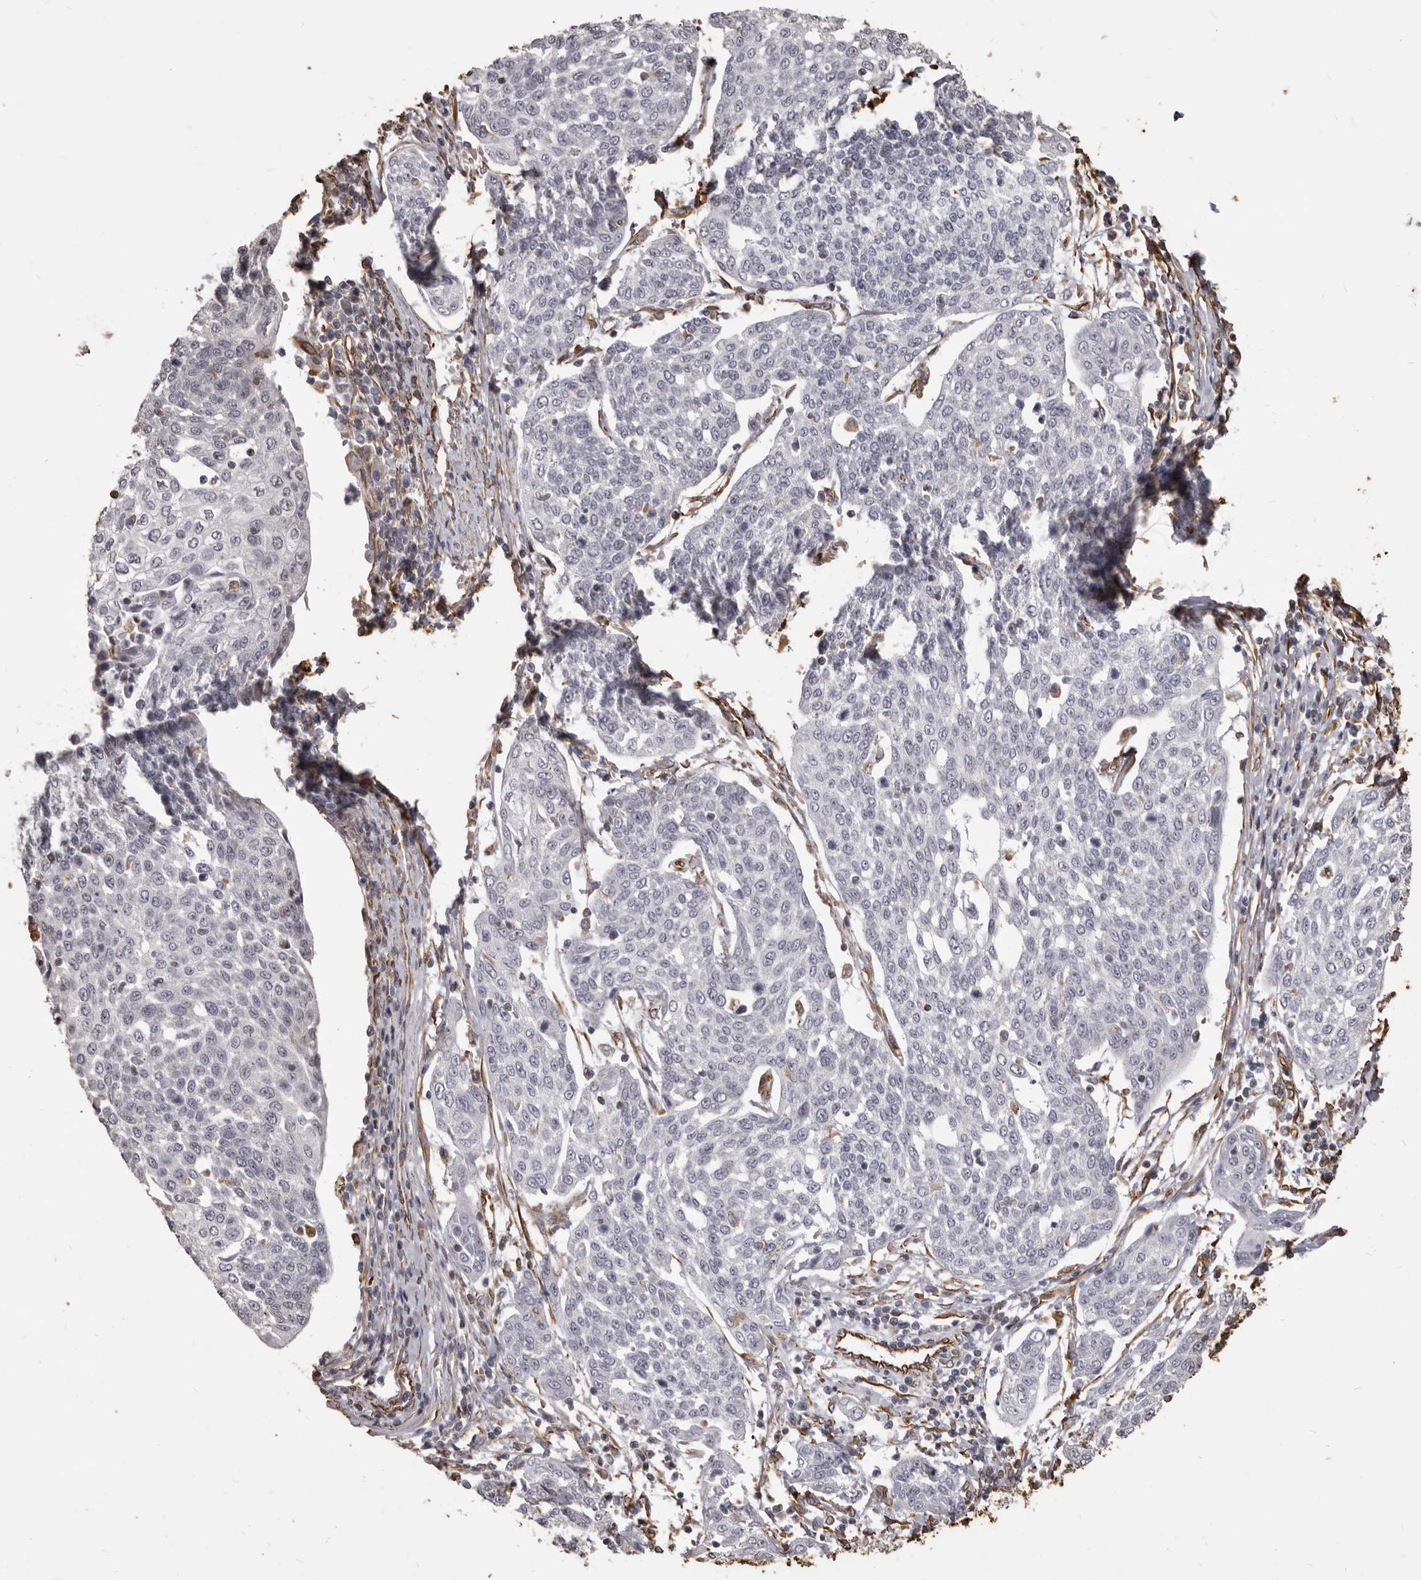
{"staining": {"intensity": "negative", "quantity": "none", "location": "none"}, "tissue": "cervical cancer", "cell_type": "Tumor cells", "image_type": "cancer", "snomed": [{"axis": "morphology", "description": "Squamous cell carcinoma, NOS"}, {"axis": "topography", "description": "Cervix"}], "caption": "An immunohistochemistry (IHC) micrograph of squamous cell carcinoma (cervical) is shown. There is no staining in tumor cells of squamous cell carcinoma (cervical).", "gene": "MTURN", "patient": {"sex": "female", "age": 34}}